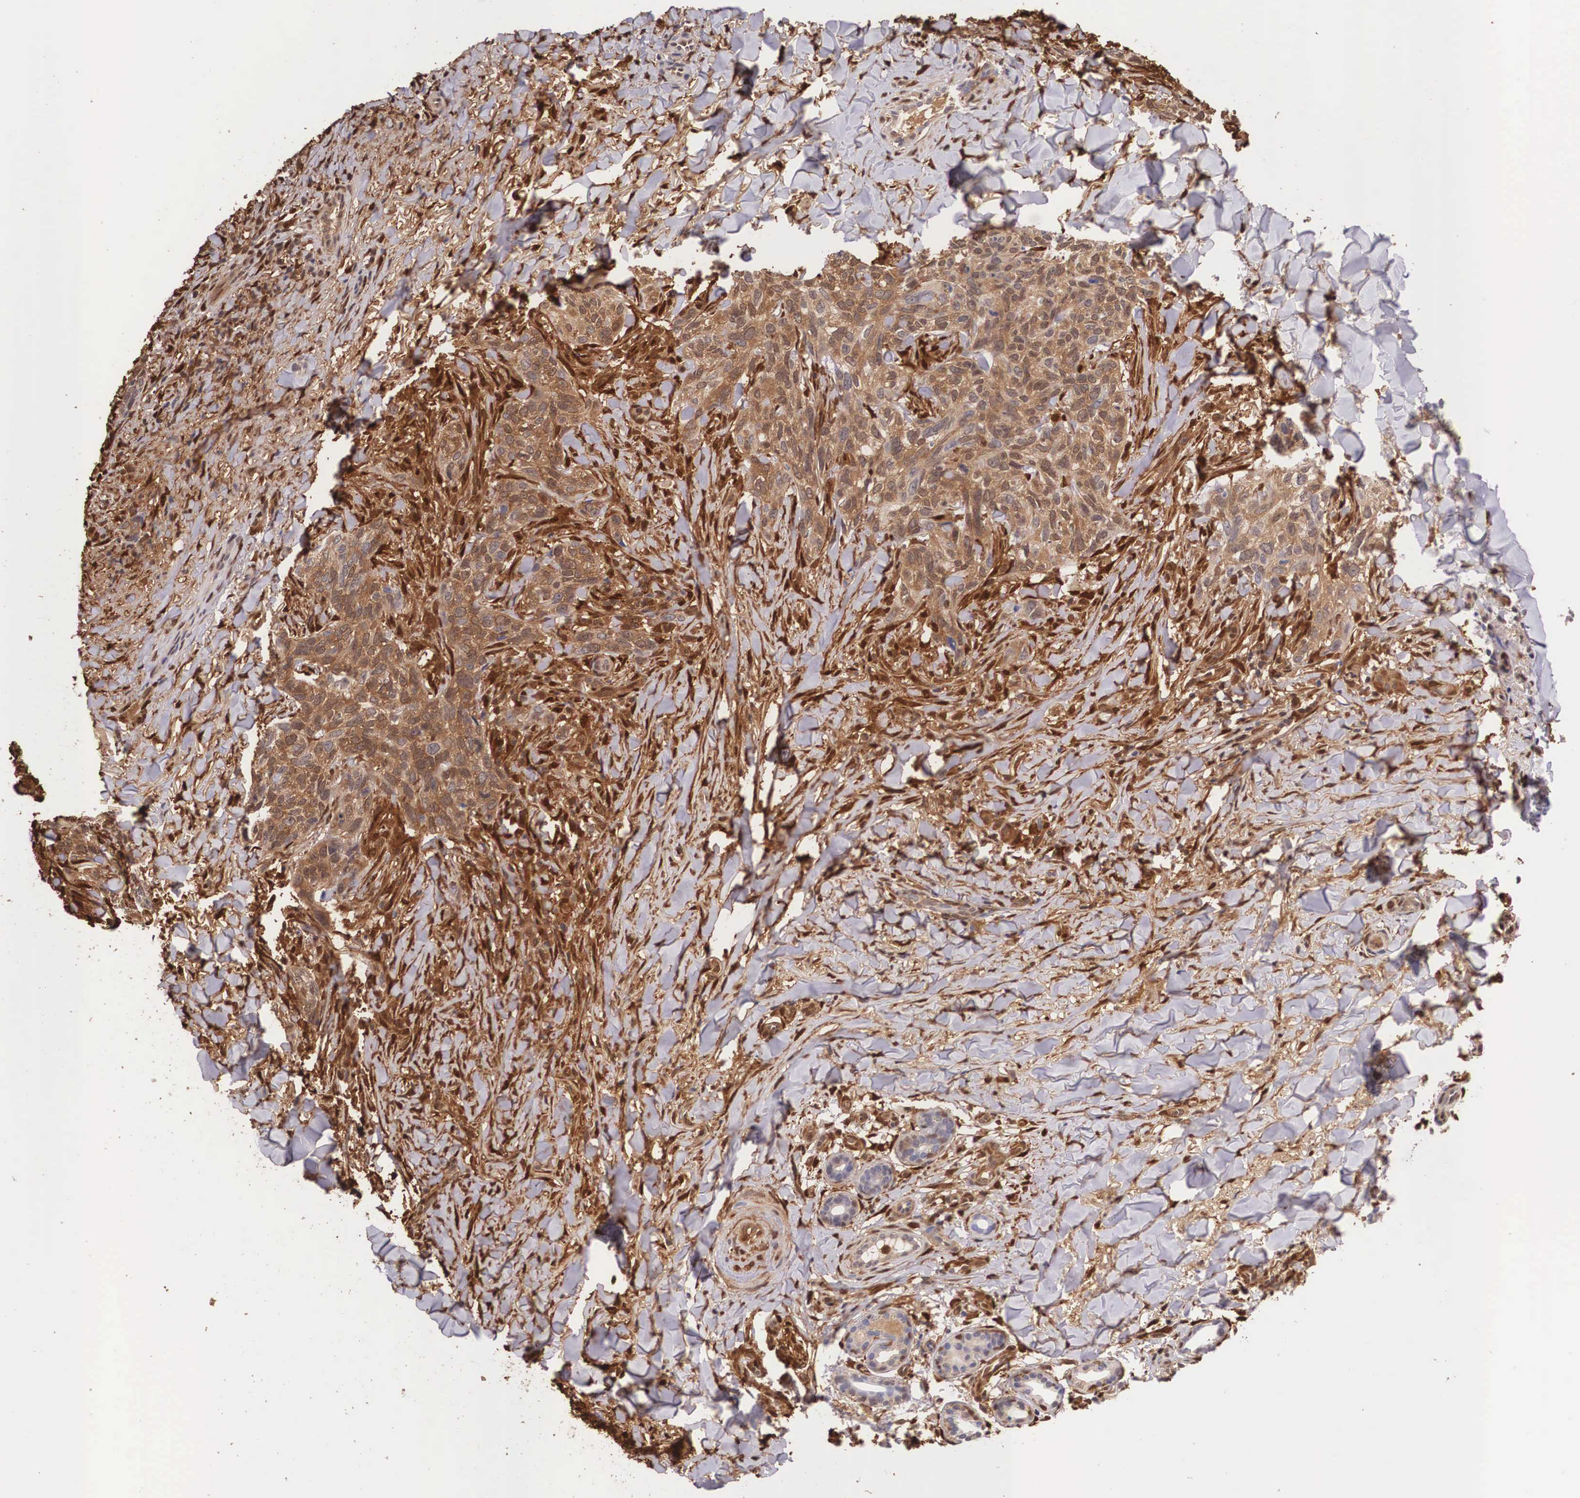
{"staining": {"intensity": "moderate", "quantity": ">75%", "location": "cytoplasmic/membranous"}, "tissue": "skin cancer", "cell_type": "Tumor cells", "image_type": "cancer", "snomed": [{"axis": "morphology", "description": "Normal tissue, NOS"}, {"axis": "morphology", "description": "Basal cell carcinoma"}, {"axis": "topography", "description": "Skin"}], "caption": "A photomicrograph showing moderate cytoplasmic/membranous positivity in about >75% of tumor cells in skin cancer (basal cell carcinoma), as visualized by brown immunohistochemical staining.", "gene": "LGALS1", "patient": {"sex": "male", "age": 81}}